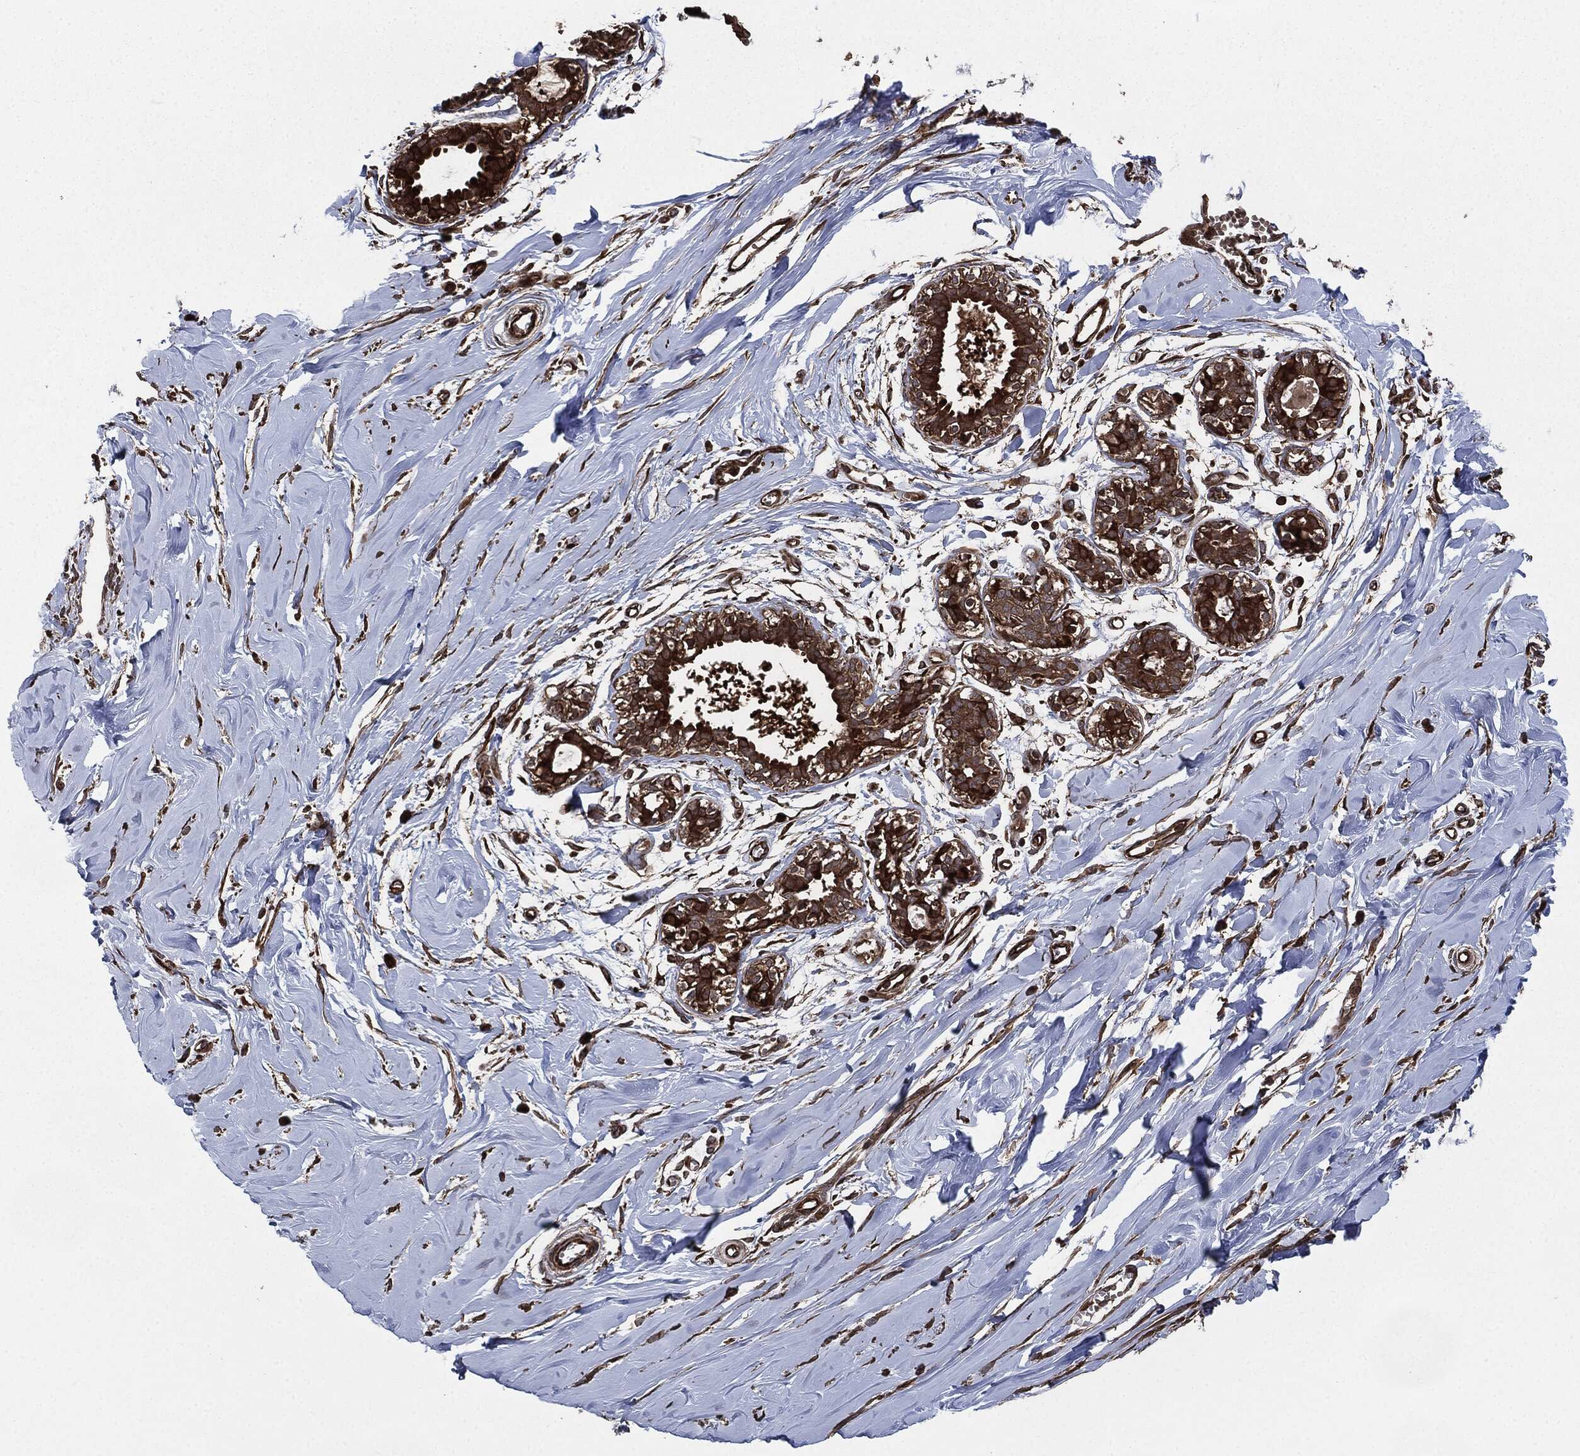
{"staining": {"intensity": "strong", "quantity": ">75%", "location": "cytoplasmic/membranous"}, "tissue": "soft tissue", "cell_type": "Fibroblasts", "image_type": "normal", "snomed": [{"axis": "morphology", "description": "Normal tissue, NOS"}, {"axis": "topography", "description": "Breast"}], "caption": "Soft tissue stained with DAB (3,3'-diaminobenzidine) immunohistochemistry (IHC) exhibits high levels of strong cytoplasmic/membranous staining in approximately >75% of fibroblasts.", "gene": "RAP1GDS1", "patient": {"sex": "female", "age": 49}}